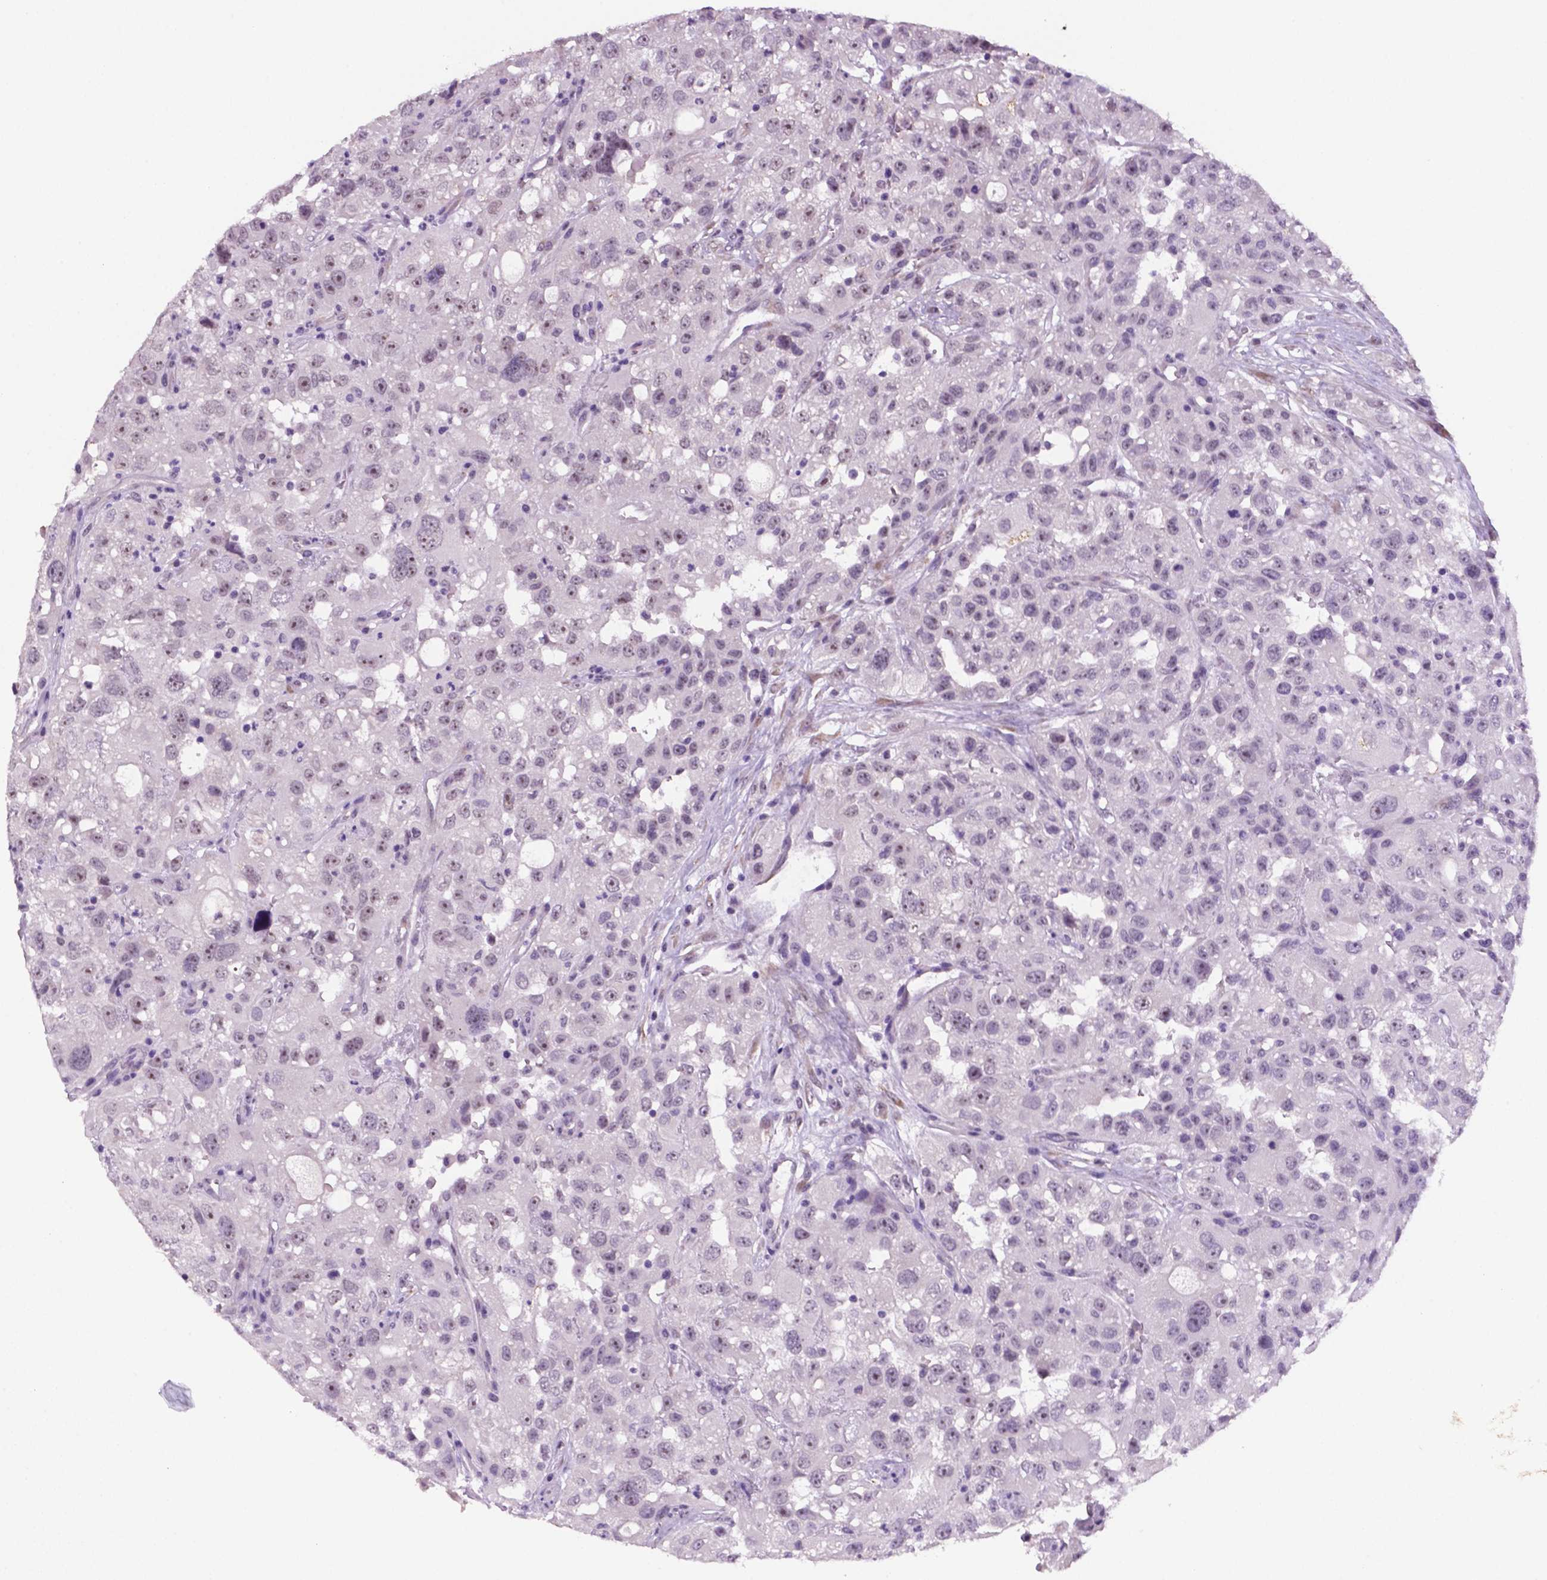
{"staining": {"intensity": "weak", "quantity": "<25%", "location": "nuclear"}, "tissue": "renal cancer", "cell_type": "Tumor cells", "image_type": "cancer", "snomed": [{"axis": "morphology", "description": "Adenocarcinoma, NOS"}, {"axis": "topography", "description": "Kidney"}], "caption": "Renal cancer was stained to show a protein in brown. There is no significant expression in tumor cells.", "gene": "C18orf21", "patient": {"sex": "male", "age": 64}}